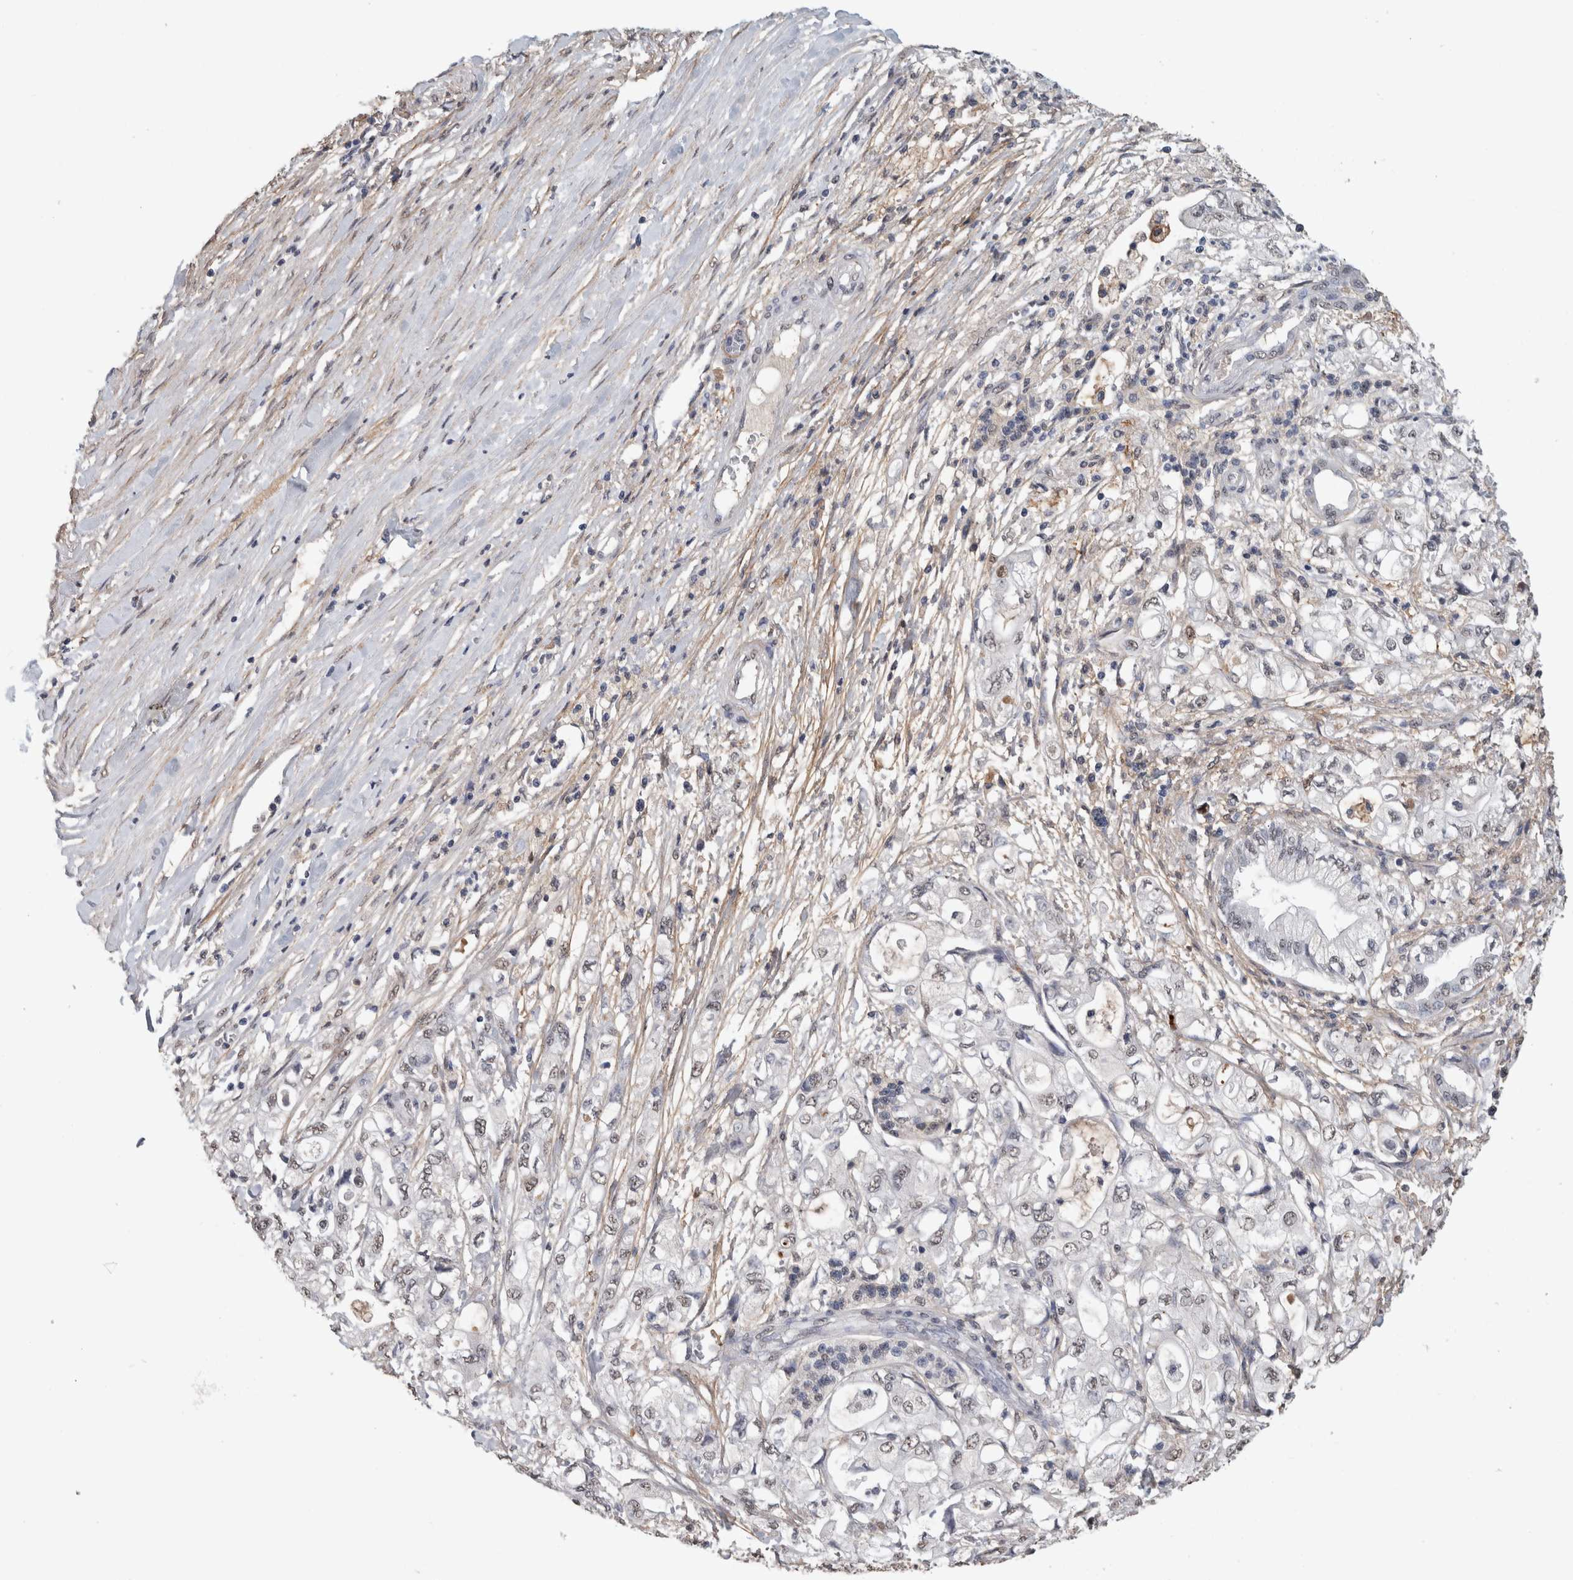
{"staining": {"intensity": "weak", "quantity": "<25%", "location": "nuclear"}, "tissue": "pancreatic cancer", "cell_type": "Tumor cells", "image_type": "cancer", "snomed": [{"axis": "morphology", "description": "Adenocarcinoma, NOS"}, {"axis": "topography", "description": "Pancreas"}], "caption": "This is an immunohistochemistry (IHC) image of pancreatic cancer (adenocarcinoma). There is no expression in tumor cells.", "gene": "LTBP1", "patient": {"sex": "male", "age": 79}}